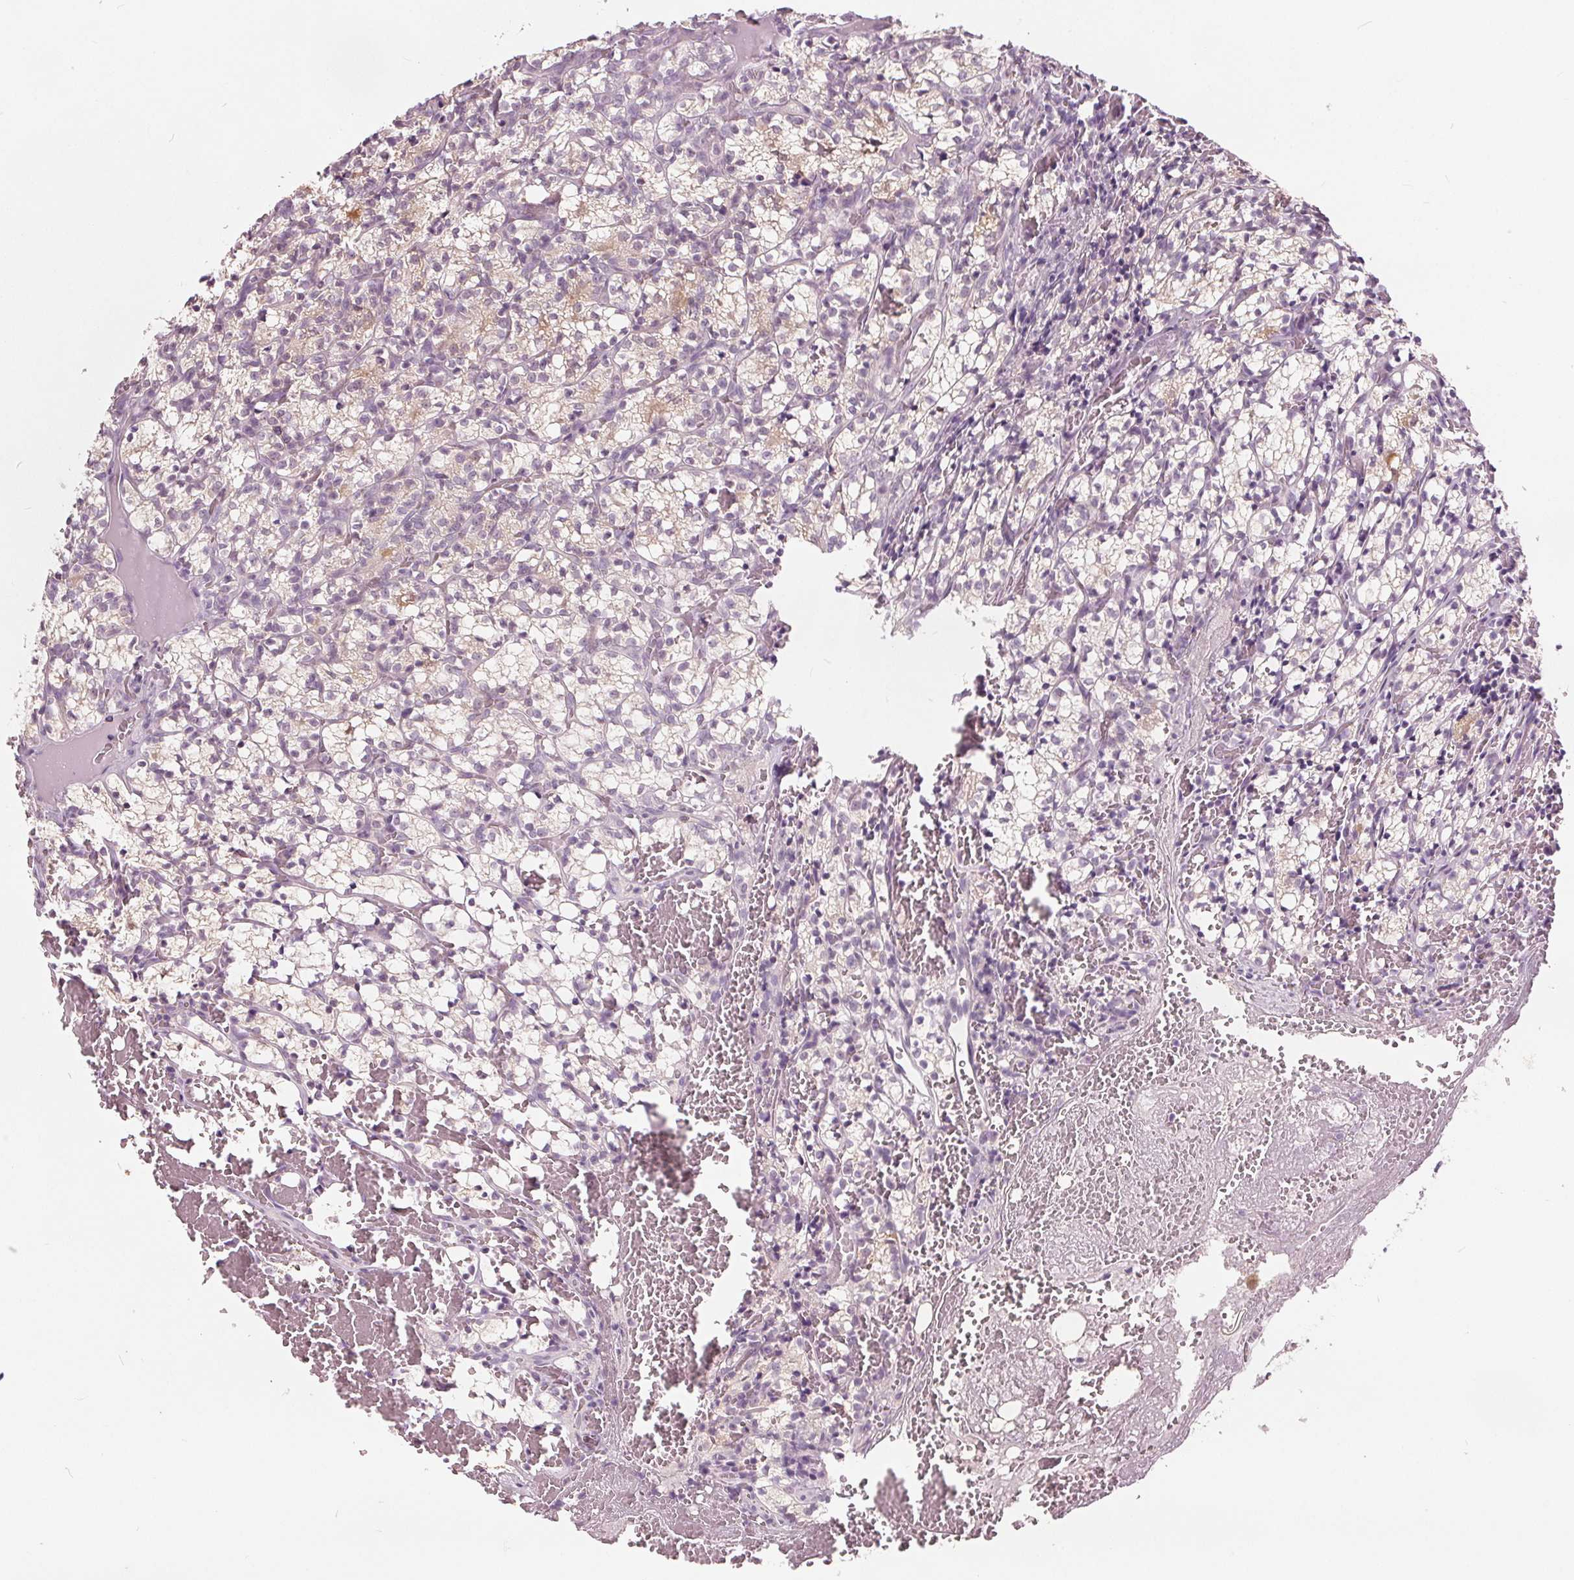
{"staining": {"intensity": "negative", "quantity": "none", "location": "none"}, "tissue": "renal cancer", "cell_type": "Tumor cells", "image_type": "cancer", "snomed": [{"axis": "morphology", "description": "Adenocarcinoma, NOS"}, {"axis": "topography", "description": "Kidney"}], "caption": "Human renal adenocarcinoma stained for a protein using IHC exhibits no staining in tumor cells.", "gene": "TKFC", "patient": {"sex": "female", "age": 69}}